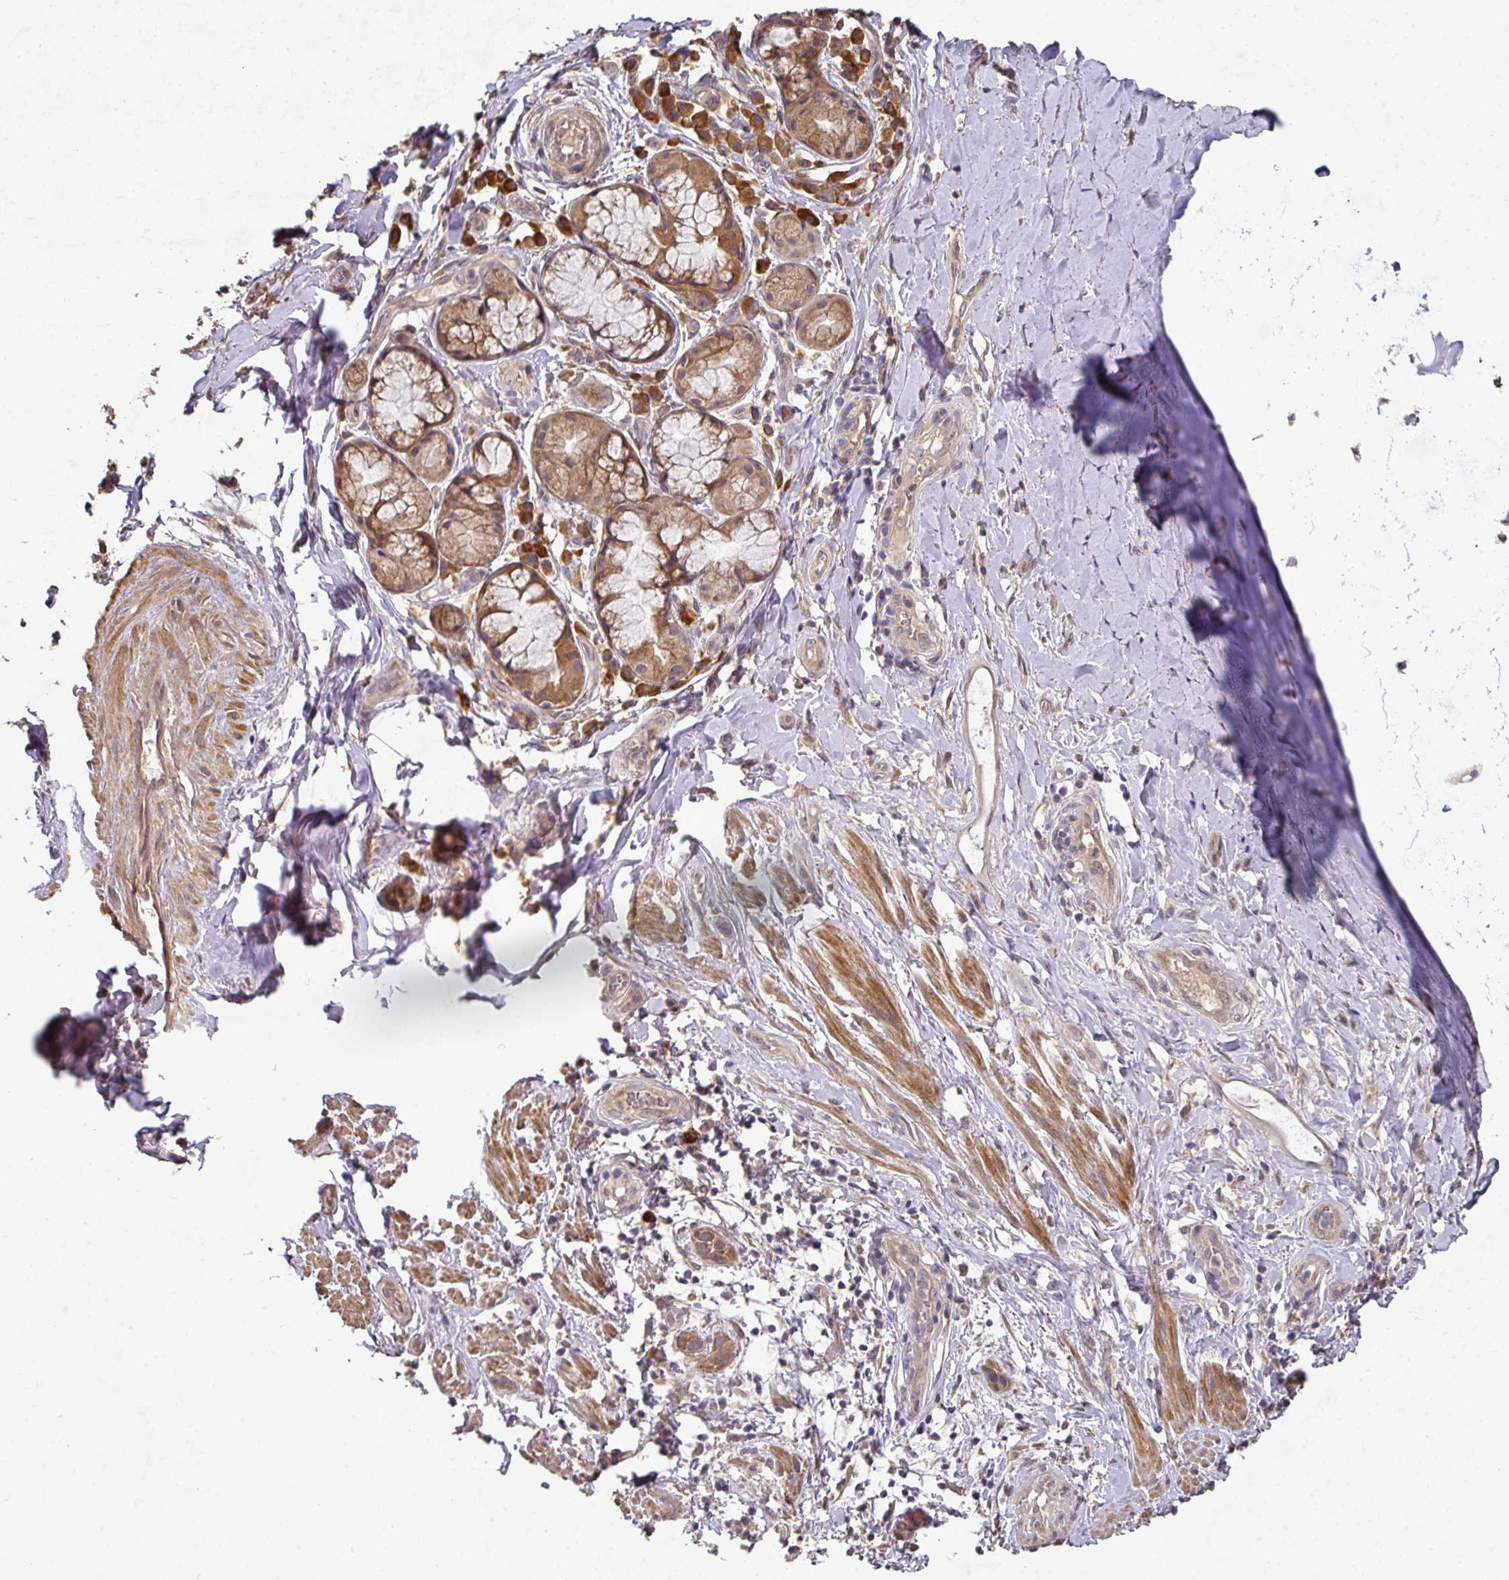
{"staining": {"intensity": "negative", "quantity": "none", "location": "none"}, "tissue": "adipose tissue", "cell_type": "Adipocytes", "image_type": "normal", "snomed": [{"axis": "morphology", "description": "Normal tissue, NOS"}, {"axis": "morphology", "description": "Squamous cell carcinoma, NOS"}, {"axis": "topography", "description": "Bronchus"}, {"axis": "topography", "description": "Lung"}], "caption": "Immunohistochemistry histopathology image of benign adipose tissue stained for a protein (brown), which displays no positivity in adipocytes.", "gene": "ACVR2B", "patient": {"sex": "female", "age": 70}}